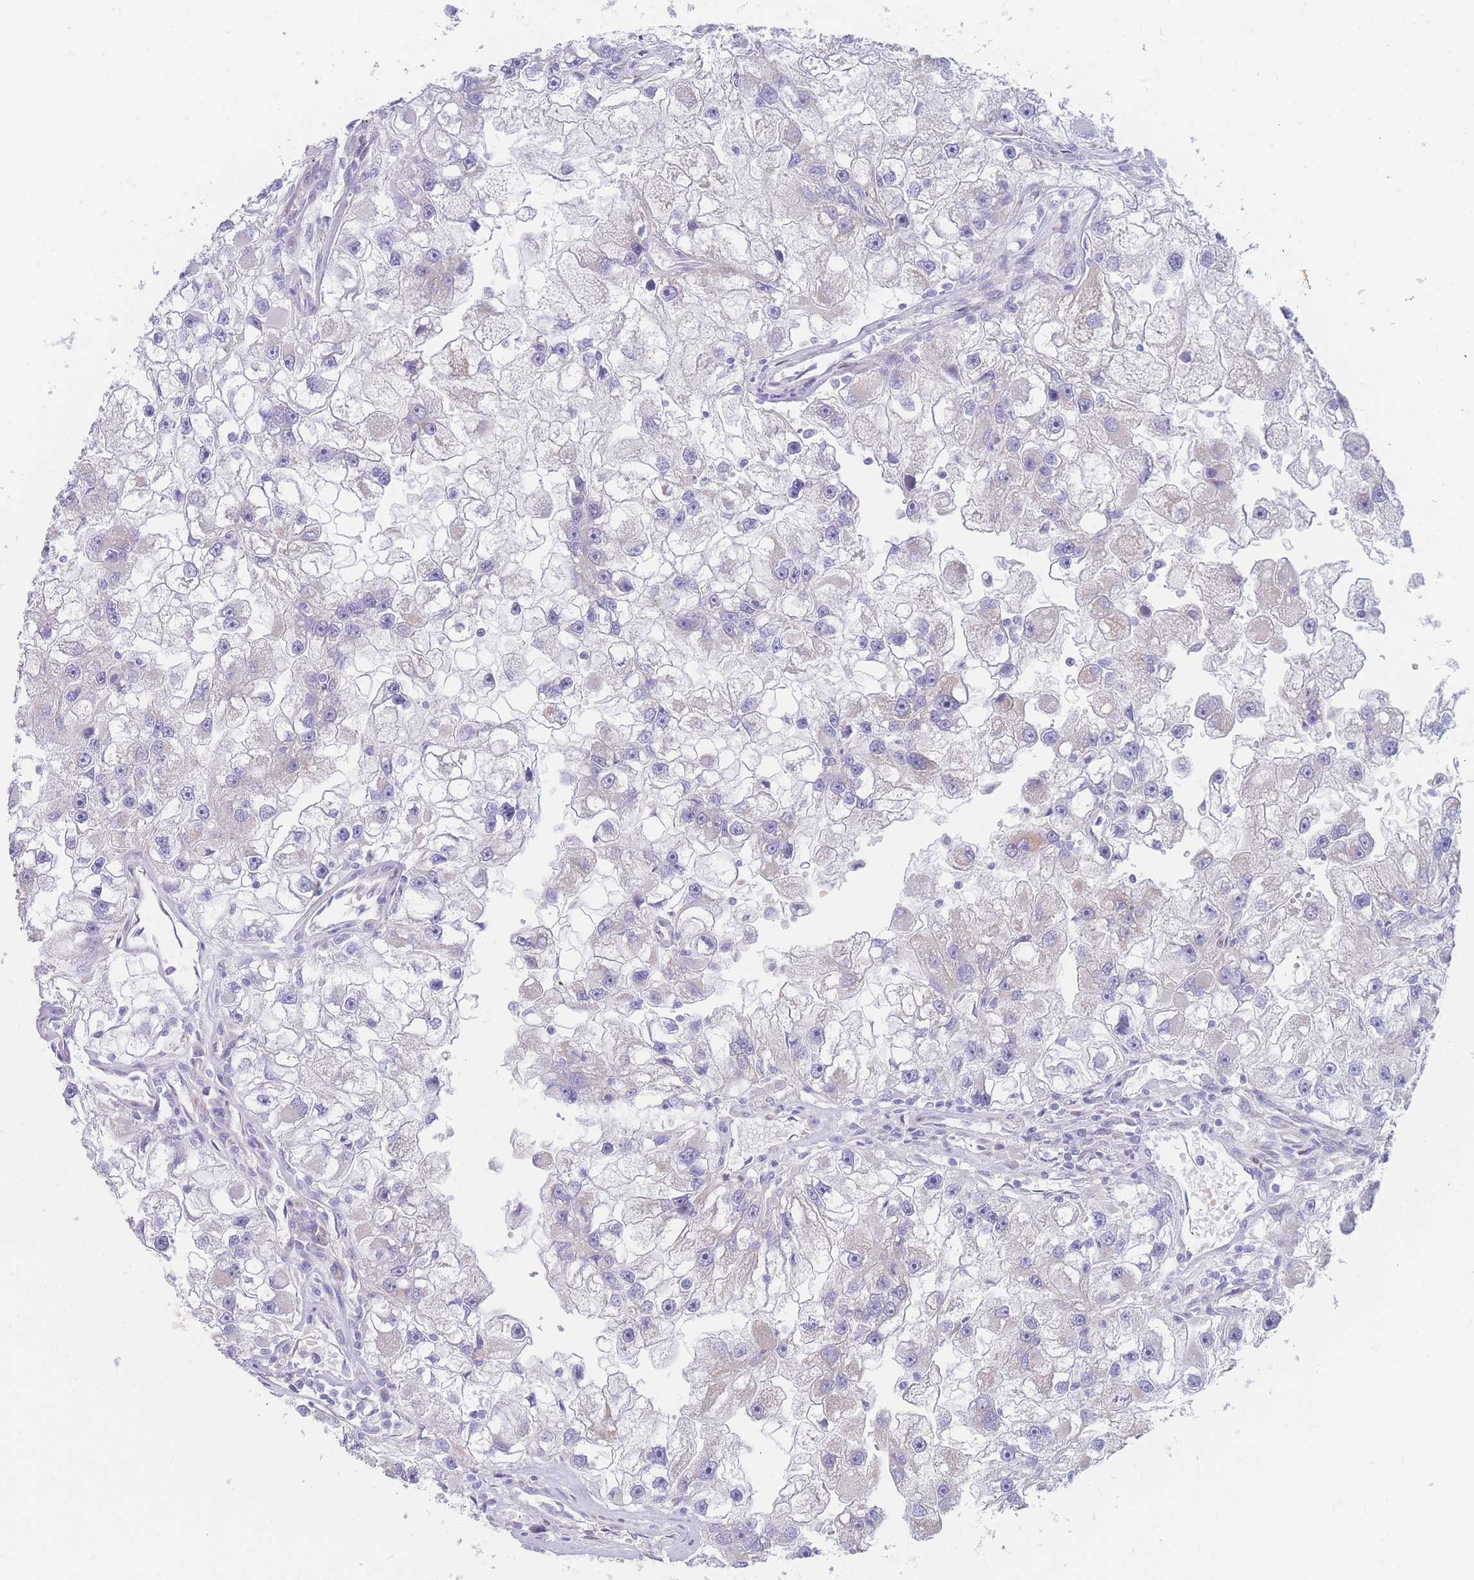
{"staining": {"intensity": "negative", "quantity": "none", "location": "none"}, "tissue": "renal cancer", "cell_type": "Tumor cells", "image_type": "cancer", "snomed": [{"axis": "morphology", "description": "Adenocarcinoma, NOS"}, {"axis": "topography", "description": "Kidney"}], "caption": "Adenocarcinoma (renal) was stained to show a protein in brown. There is no significant positivity in tumor cells.", "gene": "GPAM", "patient": {"sex": "male", "age": 63}}